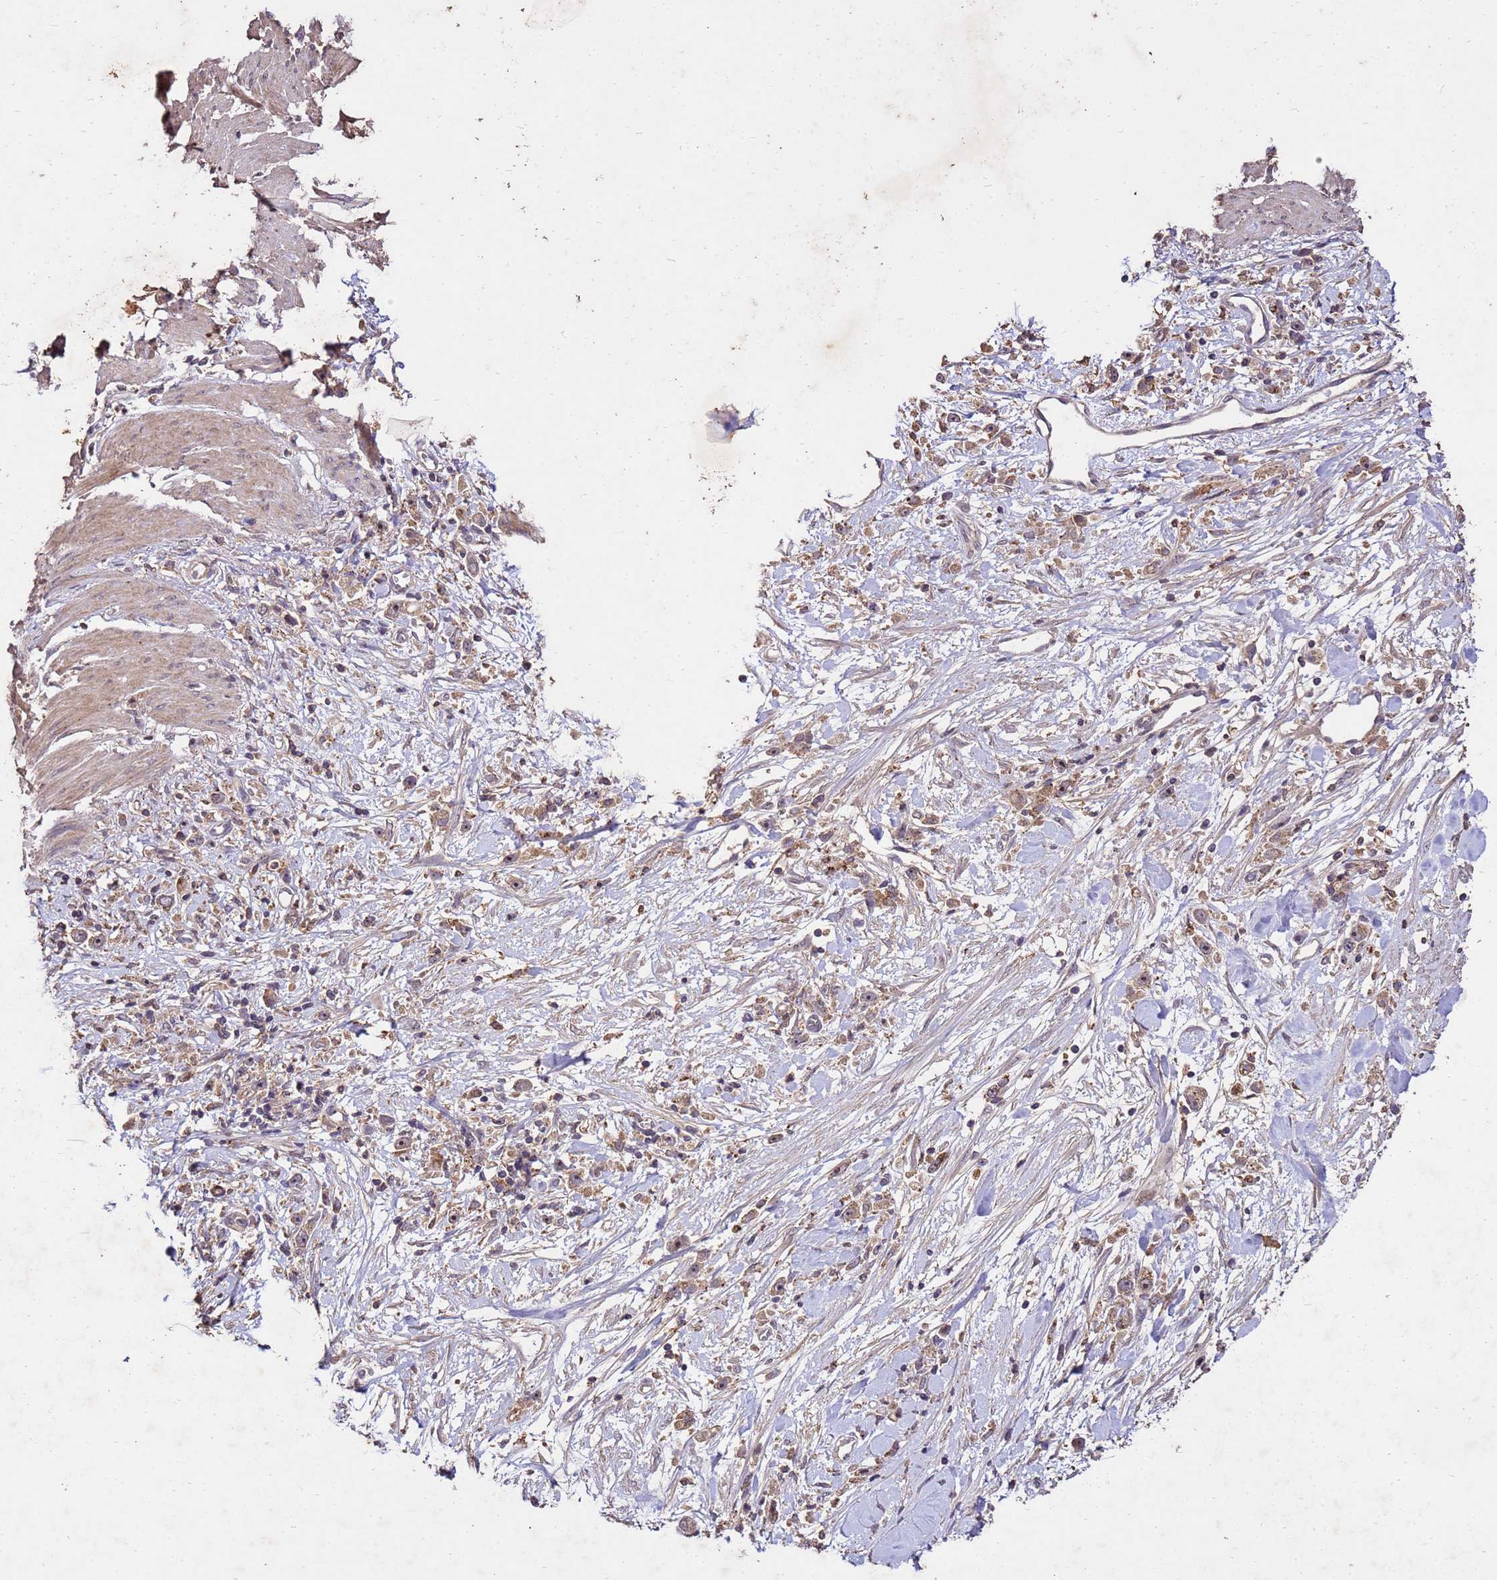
{"staining": {"intensity": "weak", "quantity": "25%-75%", "location": "cytoplasmic/membranous"}, "tissue": "stomach cancer", "cell_type": "Tumor cells", "image_type": "cancer", "snomed": [{"axis": "morphology", "description": "Adenocarcinoma, NOS"}, {"axis": "topography", "description": "Stomach"}], "caption": "Human stomach cancer (adenocarcinoma) stained for a protein (brown) shows weak cytoplasmic/membranous positive positivity in approximately 25%-75% of tumor cells.", "gene": "TOR4A", "patient": {"sex": "female", "age": 59}}